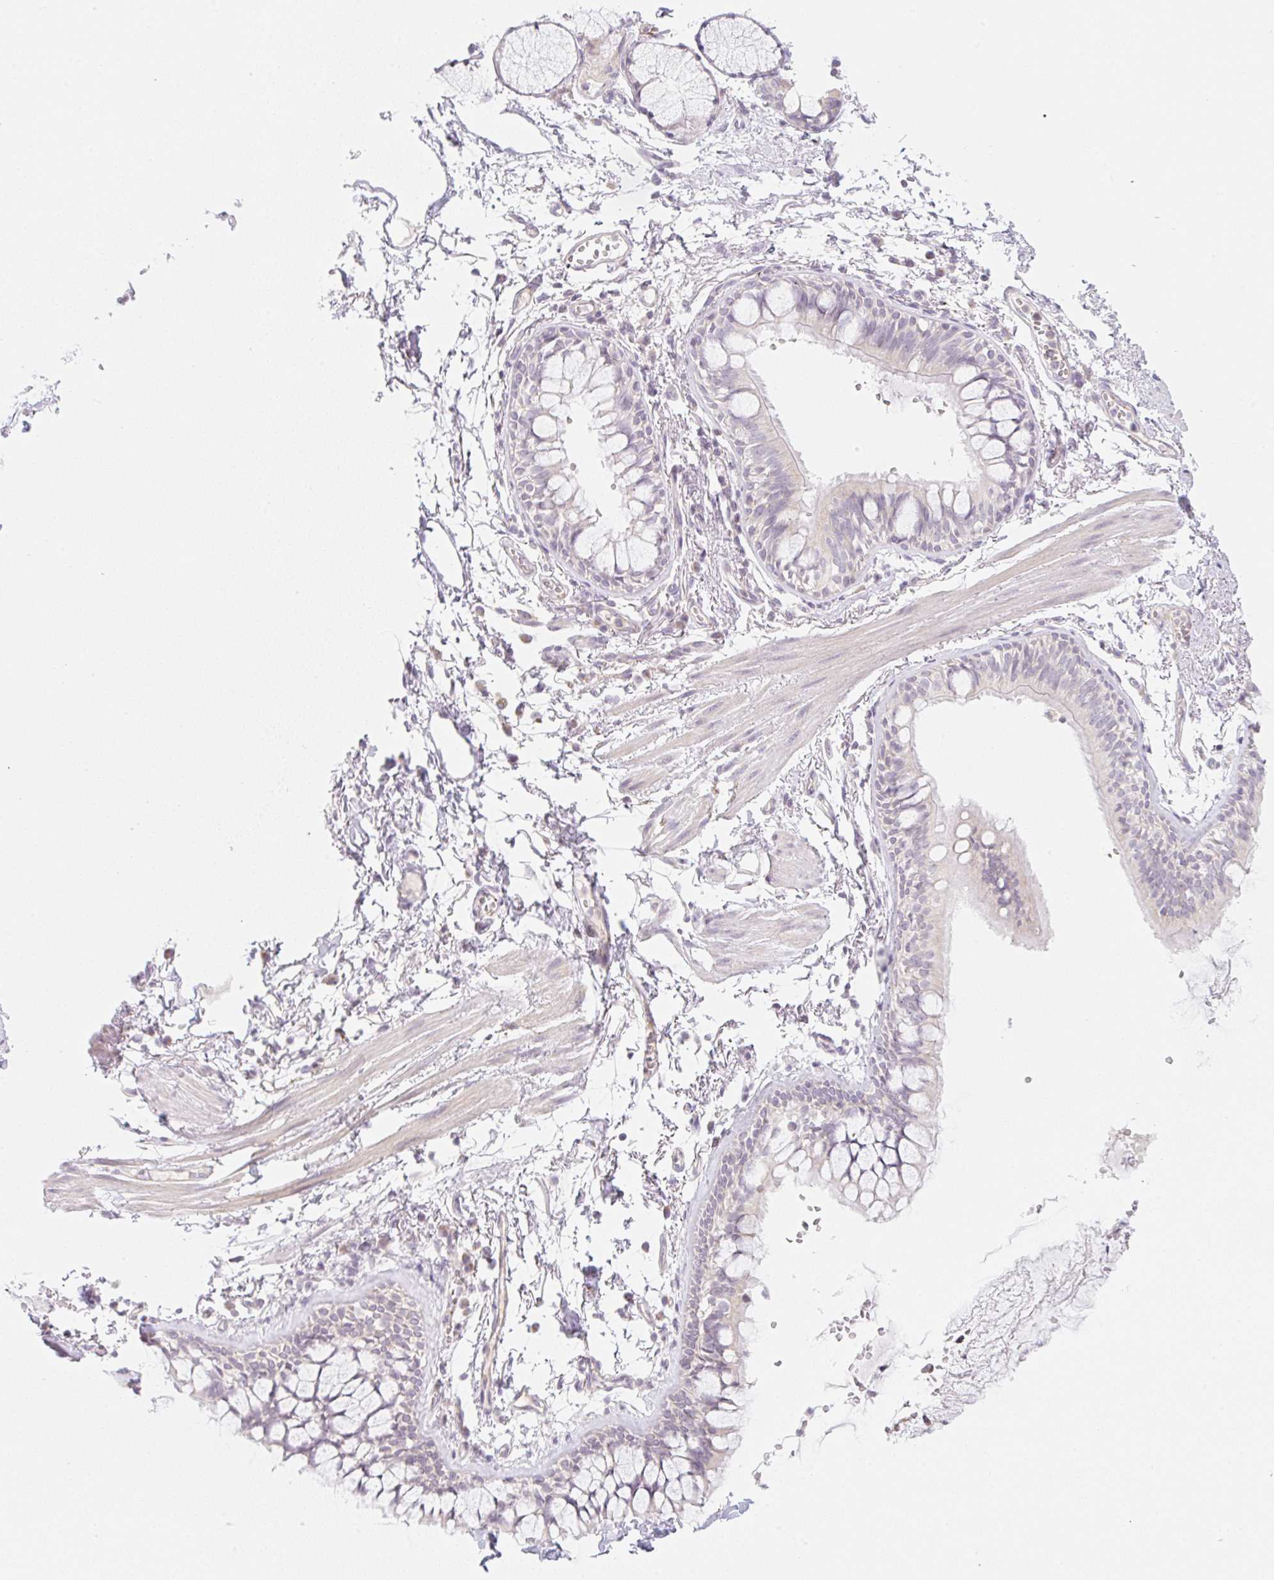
{"staining": {"intensity": "weak", "quantity": "<25%", "location": "cytoplasmic/membranous"}, "tissue": "bronchus", "cell_type": "Respiratory epithelial cells", "image_type": "normal", "snomed": [{"axis": "morphology", "description": "Normal tissue, NOS"}, {"axis": "topography", "description": "Cartilage tissue"}, {"axis": "topography", "description": "Bronchus"}], "caption": "Unremarkable bronchus was stained to show a protein in brown. There is no significant staining in respiratory epithelial cells. The staining is performed using DAB (3,3'-diaminobenzidine) brown chromogen with nuclei counter-stained in using hematoxylin.", "gene": "CASKIN1", "patient": {"sex": "male", "age": 78}}